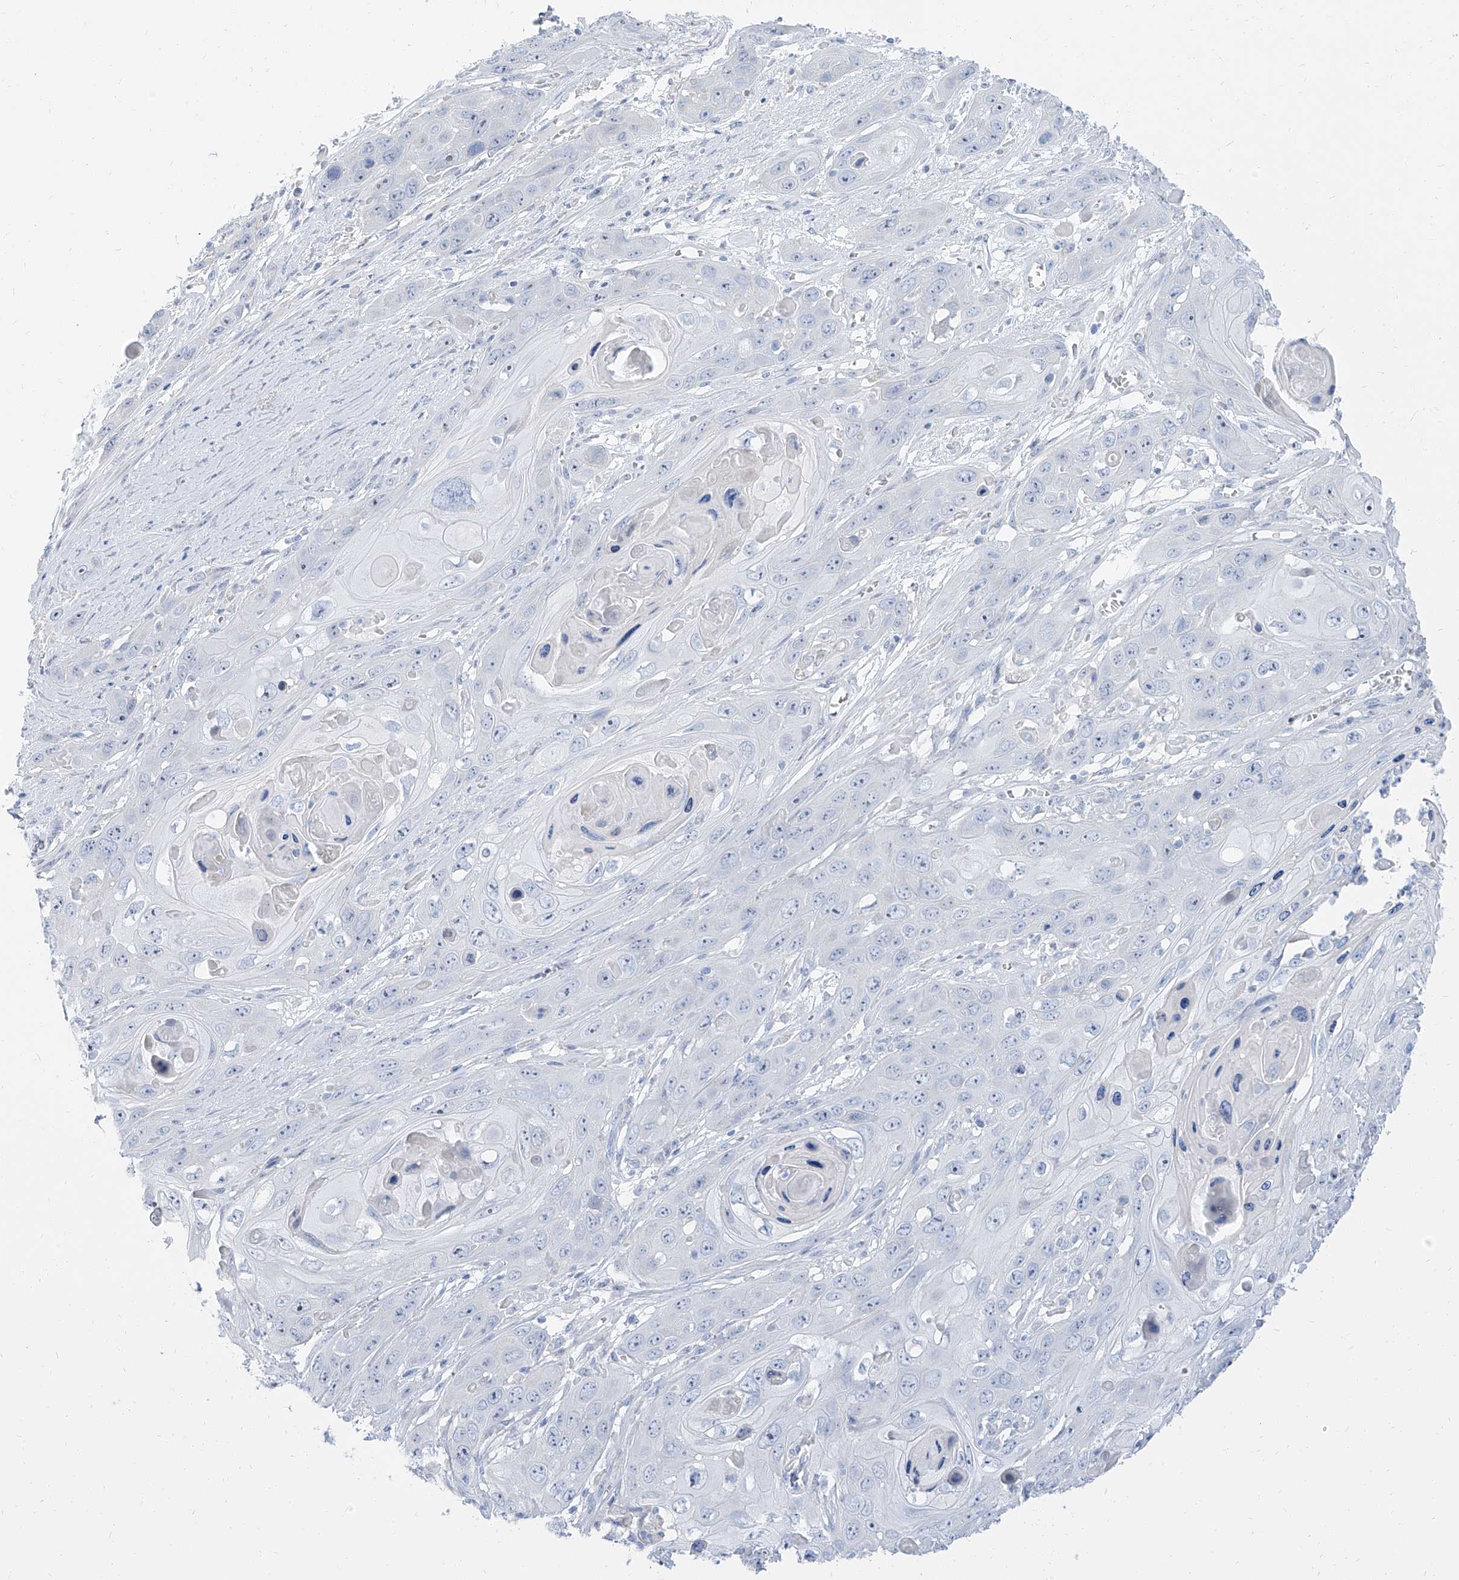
{"staining": {"intensity": "negative", "quantity": "none", "location": "none"}, "tissue": "skin cancer", "cell_type": "Tumor cells", "image_type": "cancer", "snomed": [{"axis": "morphology", "description": "Squamous cell carcinoma, NOS"}, {"axis": "topography", "description": "Skin"}], "caption": "Protein analysis of squamous cell carcinoma (skin) reveals no significant positivity in tumor cells. The staining is performed using DAB (3,3'-diaminobenzidine) brown chromogen with nuclei counter-stained in using hematoxylin.", "gene": "TXLNB", "patient": {"sex": "male", "age": 55}}